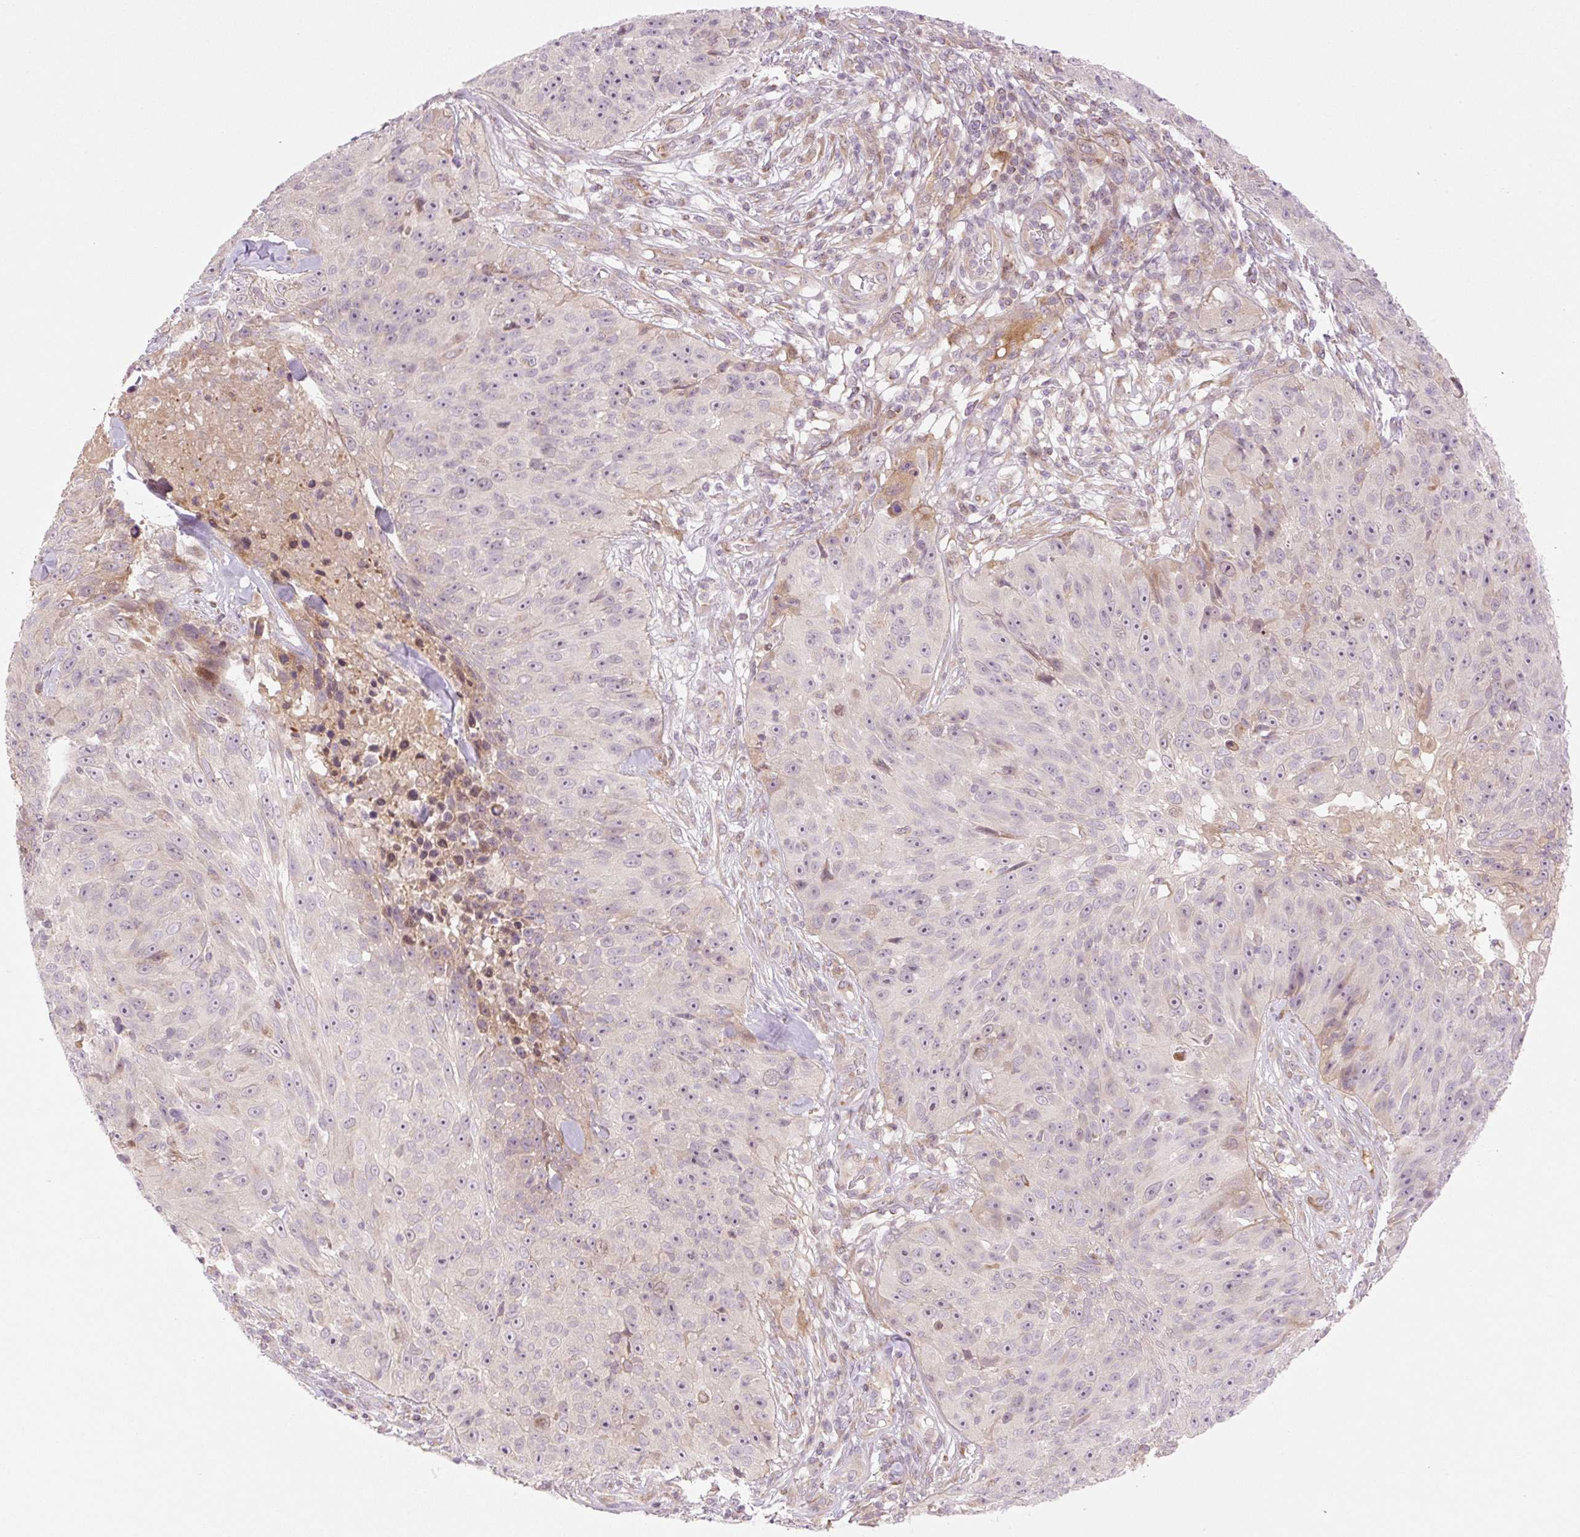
{"staining": {"intensity": "weak", "quantity": "<25%", "location": "nuclear"}, "tissue": "skin cancer", "cell_type": "Tumor cells", "image_type": "cancer", "snomed": [{"axis": "morphology", "description": "Squamous cell carcinoma, NOS"}, {"axis": "topography", "description": "Skin"}], "caption": "Immunohistochemistry (IHC) of human squamous cell carcinoma (skin) reveals no expression in tumor cells.", "gene": "ZNF394", "patient": {"sex": "female", "age": 87}}